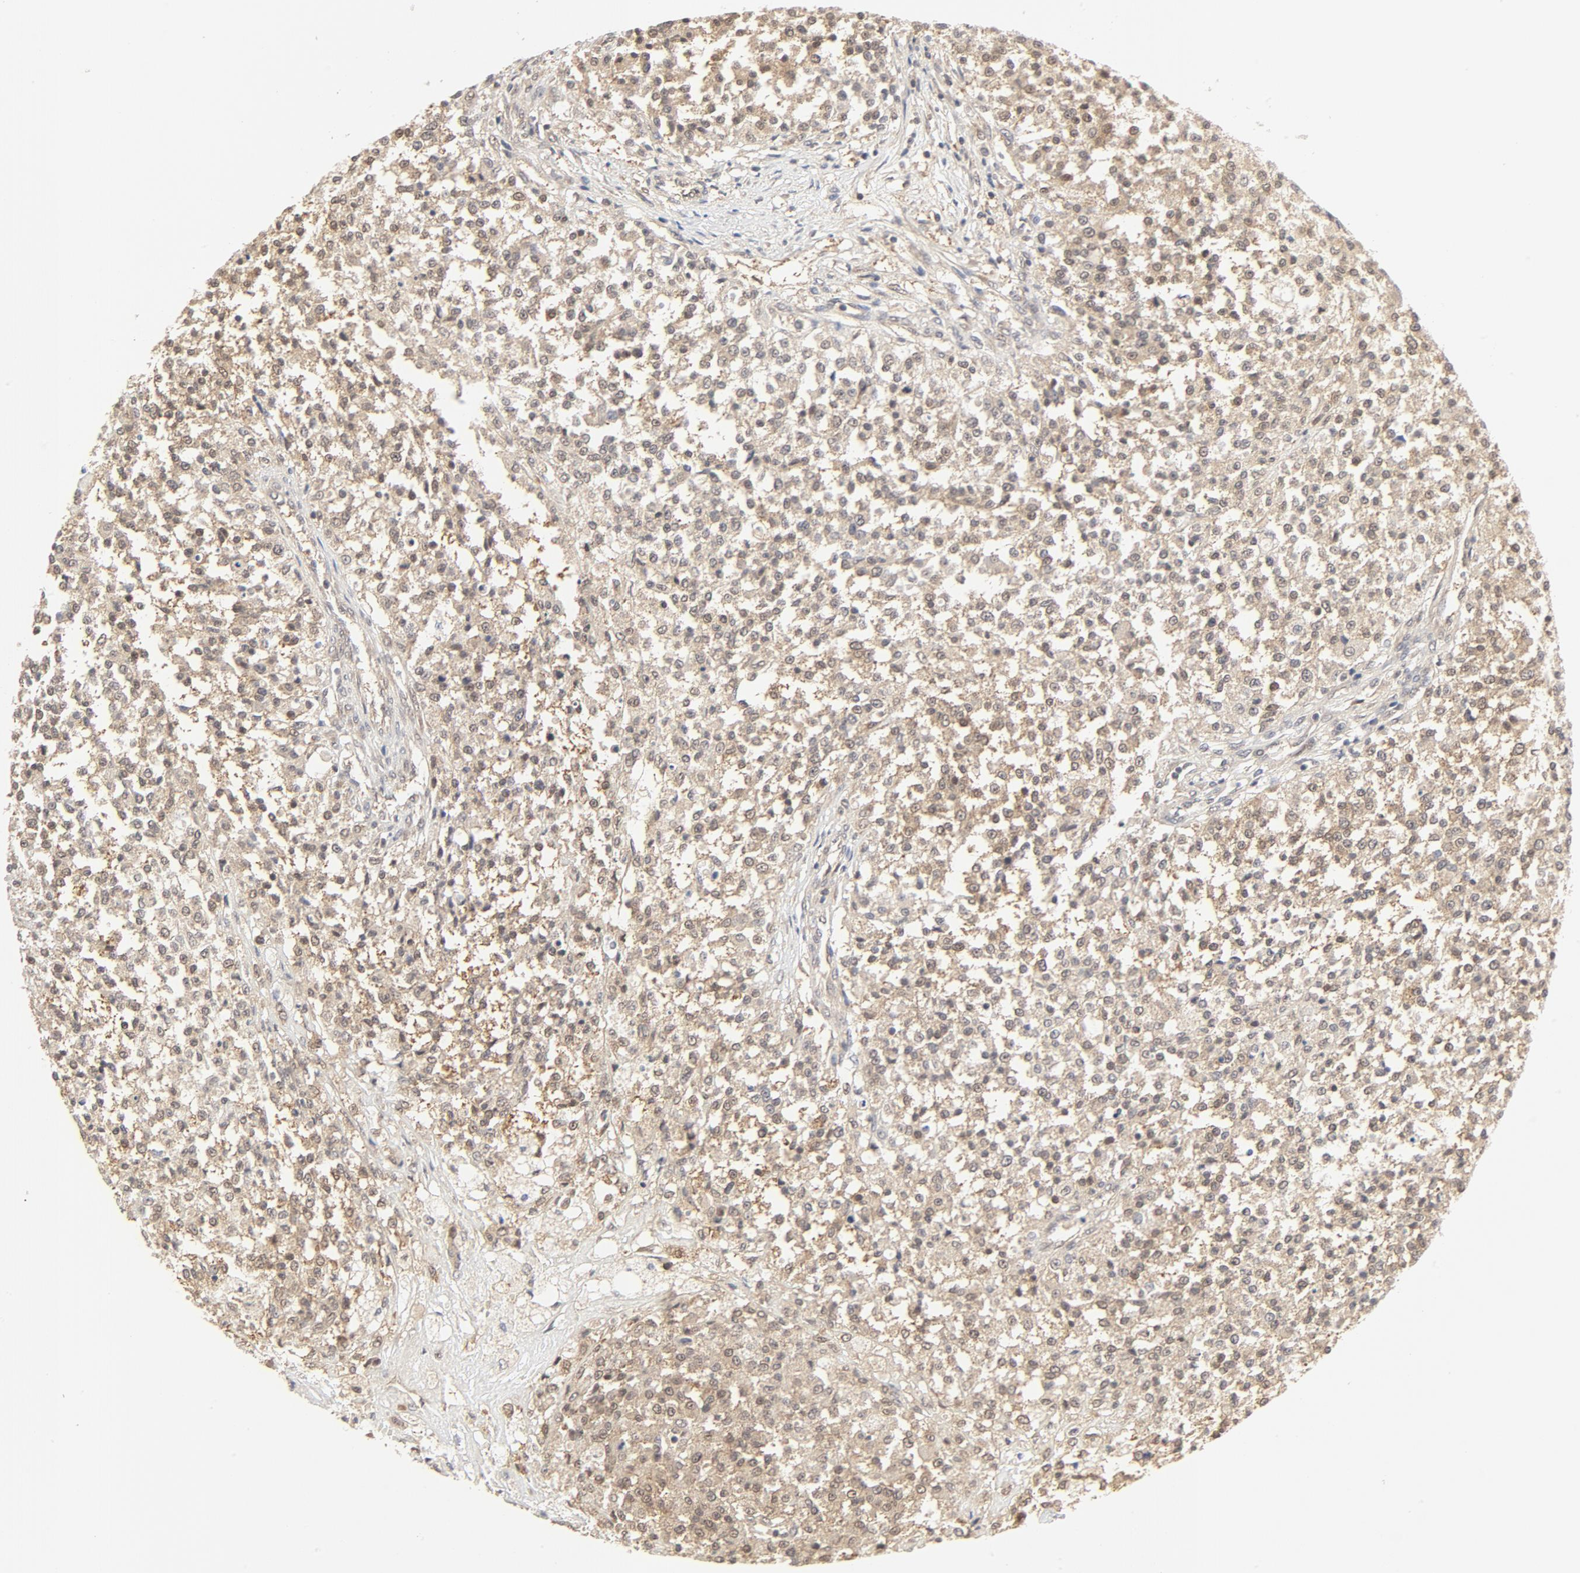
{"staining": {"intensity": "weak", "quantity": ">75%", "location": "cytoplasmic/membranous,nuclear"}, "tissue": "testis cancer", "cell_type": "Tumor cells", "image_type": "cancer", "snomed": [{"axis": "morphology", "description": "Seminoma, NOS"}, {"axis": "topography", "description": "Testis"}], "caption": "A brown stain highlights weak cytoplasmic/membranous and nuclear expression of a protein in human seminoma (testis) tumor cells.", "gene": "NEDD8", "patient": {"sex": "male", "age": 59}}